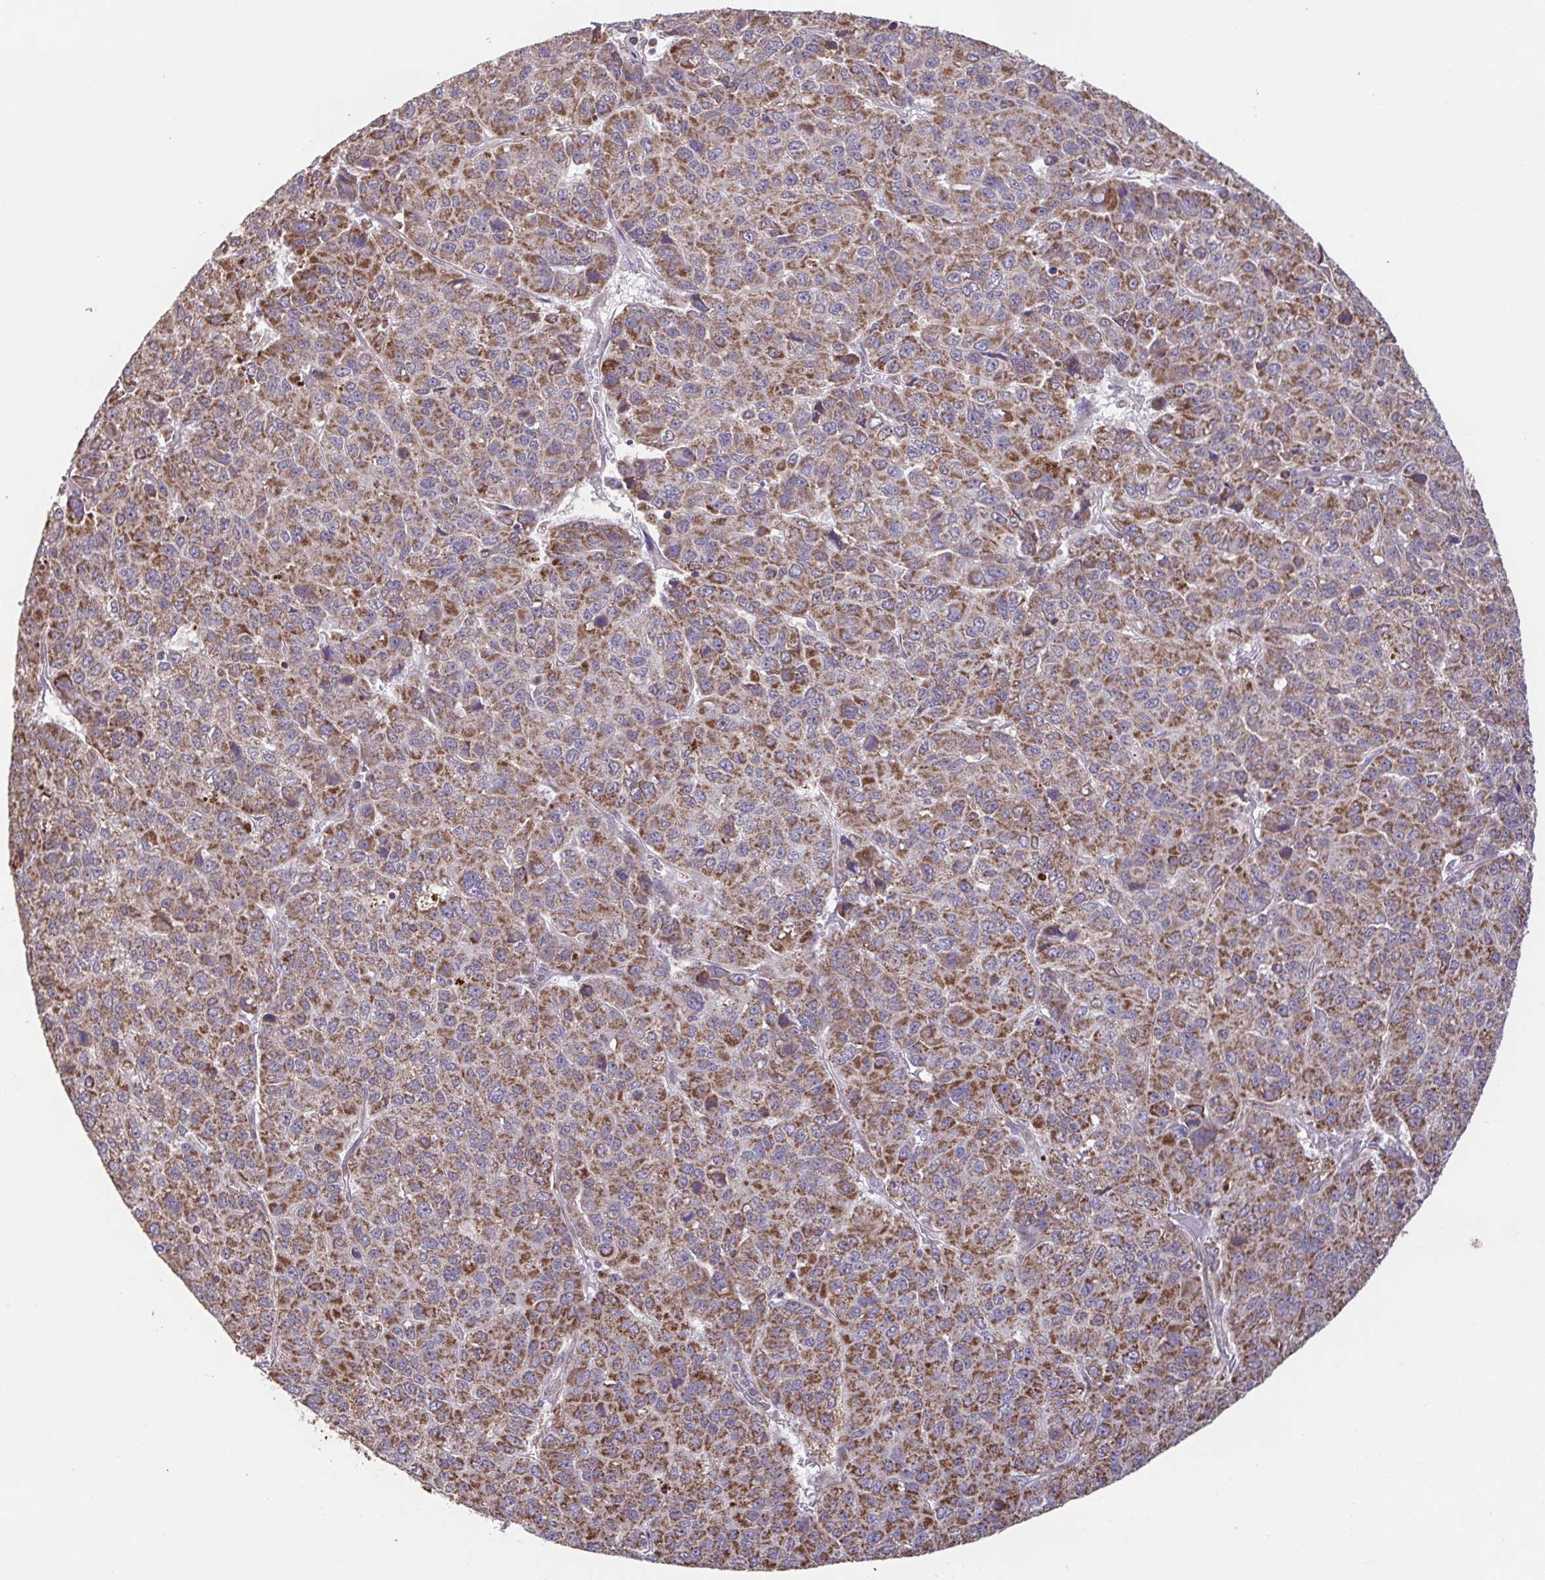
{"staining": {"intensity": "moderate", "quantity": ">75%", "location": "cytoplasmic/membranous"}, "tissue": "liver cancer", "cell_type": "Tumor cells", "image_type": "cancer", "snomed": [{"axis": "morphology", "description": "Carcinoma, Hepatocellular, NOS"}, {"axis": "topography", "description": "Liver"}], "caption": "Immunohistochemistry of human liver hepatocellular carcinoma shows medium levels of moderate cytoplasmic/membranous positivity in approximately >75% of tumor cells.", "gene": "DIP2B", "patient": {"sex": "male", "age": 69}}